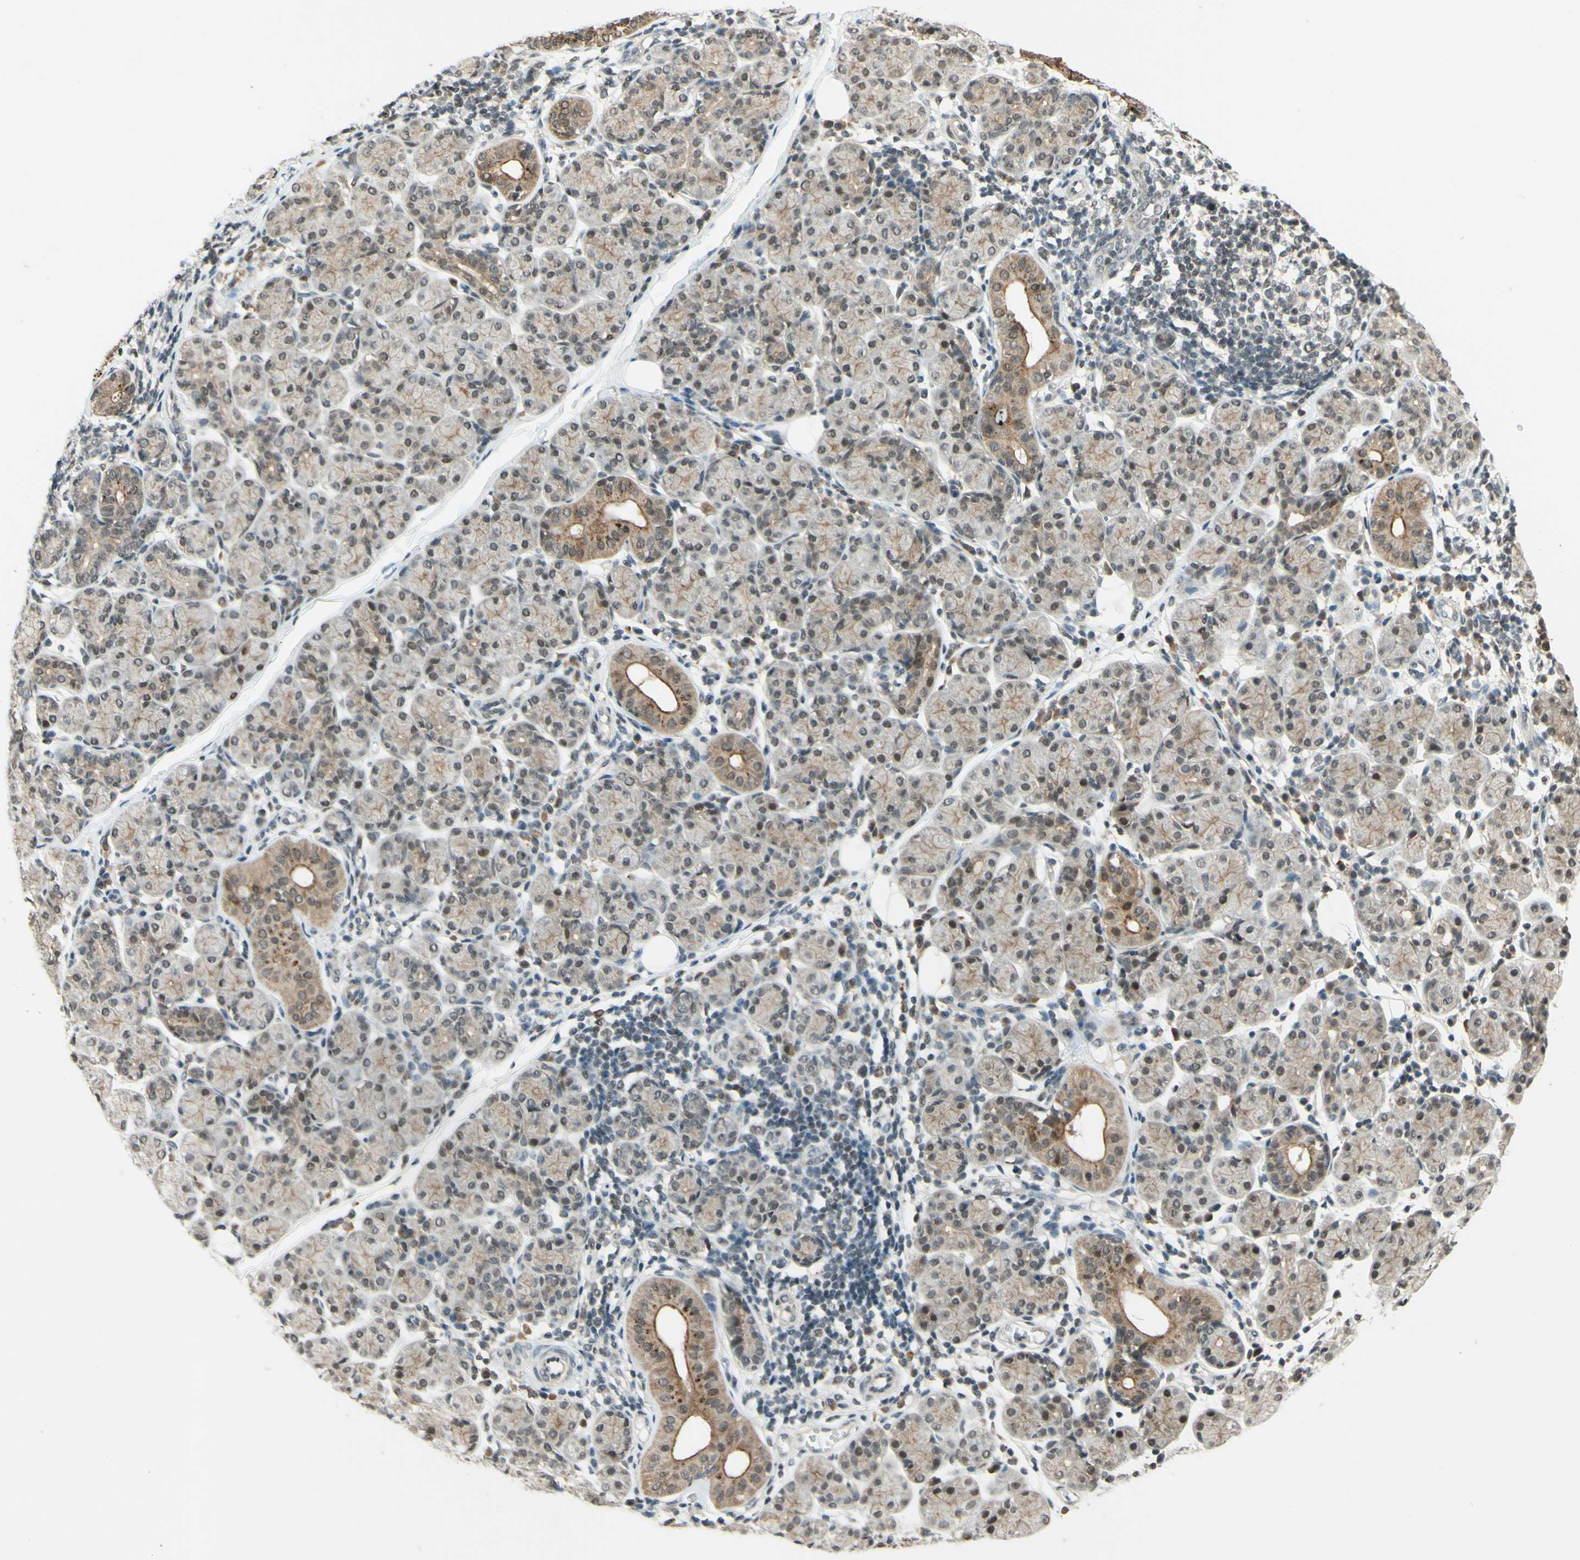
{"staining": {"intensity": "moderate", "quantity": "25%-75%", "location": "cytoplasmic/membranous,nuclear"}, "tissue": "salivary gland", "cell_type": "Glandular cells", "image_type": "normal", "snomed": [{"axis": "morphology", "description": "Normal tissue, NOS"}, {"axis": "morphology", "description": "Inflammation, NOS"}, {"axis": "topography", "description": "Lymph node"}, {"axis": "topography", "description": "Salivary gland"}], "caption": "The micrograph reveals immunohistochemical staining of benign salivary gland. There is moderate cytoplasmic/membranous,nuclear expression is seen in approximately 25%-75% of glandular cells.", "gene": "SMARCB1", "patient": {"sex": "male", "age": 3}}